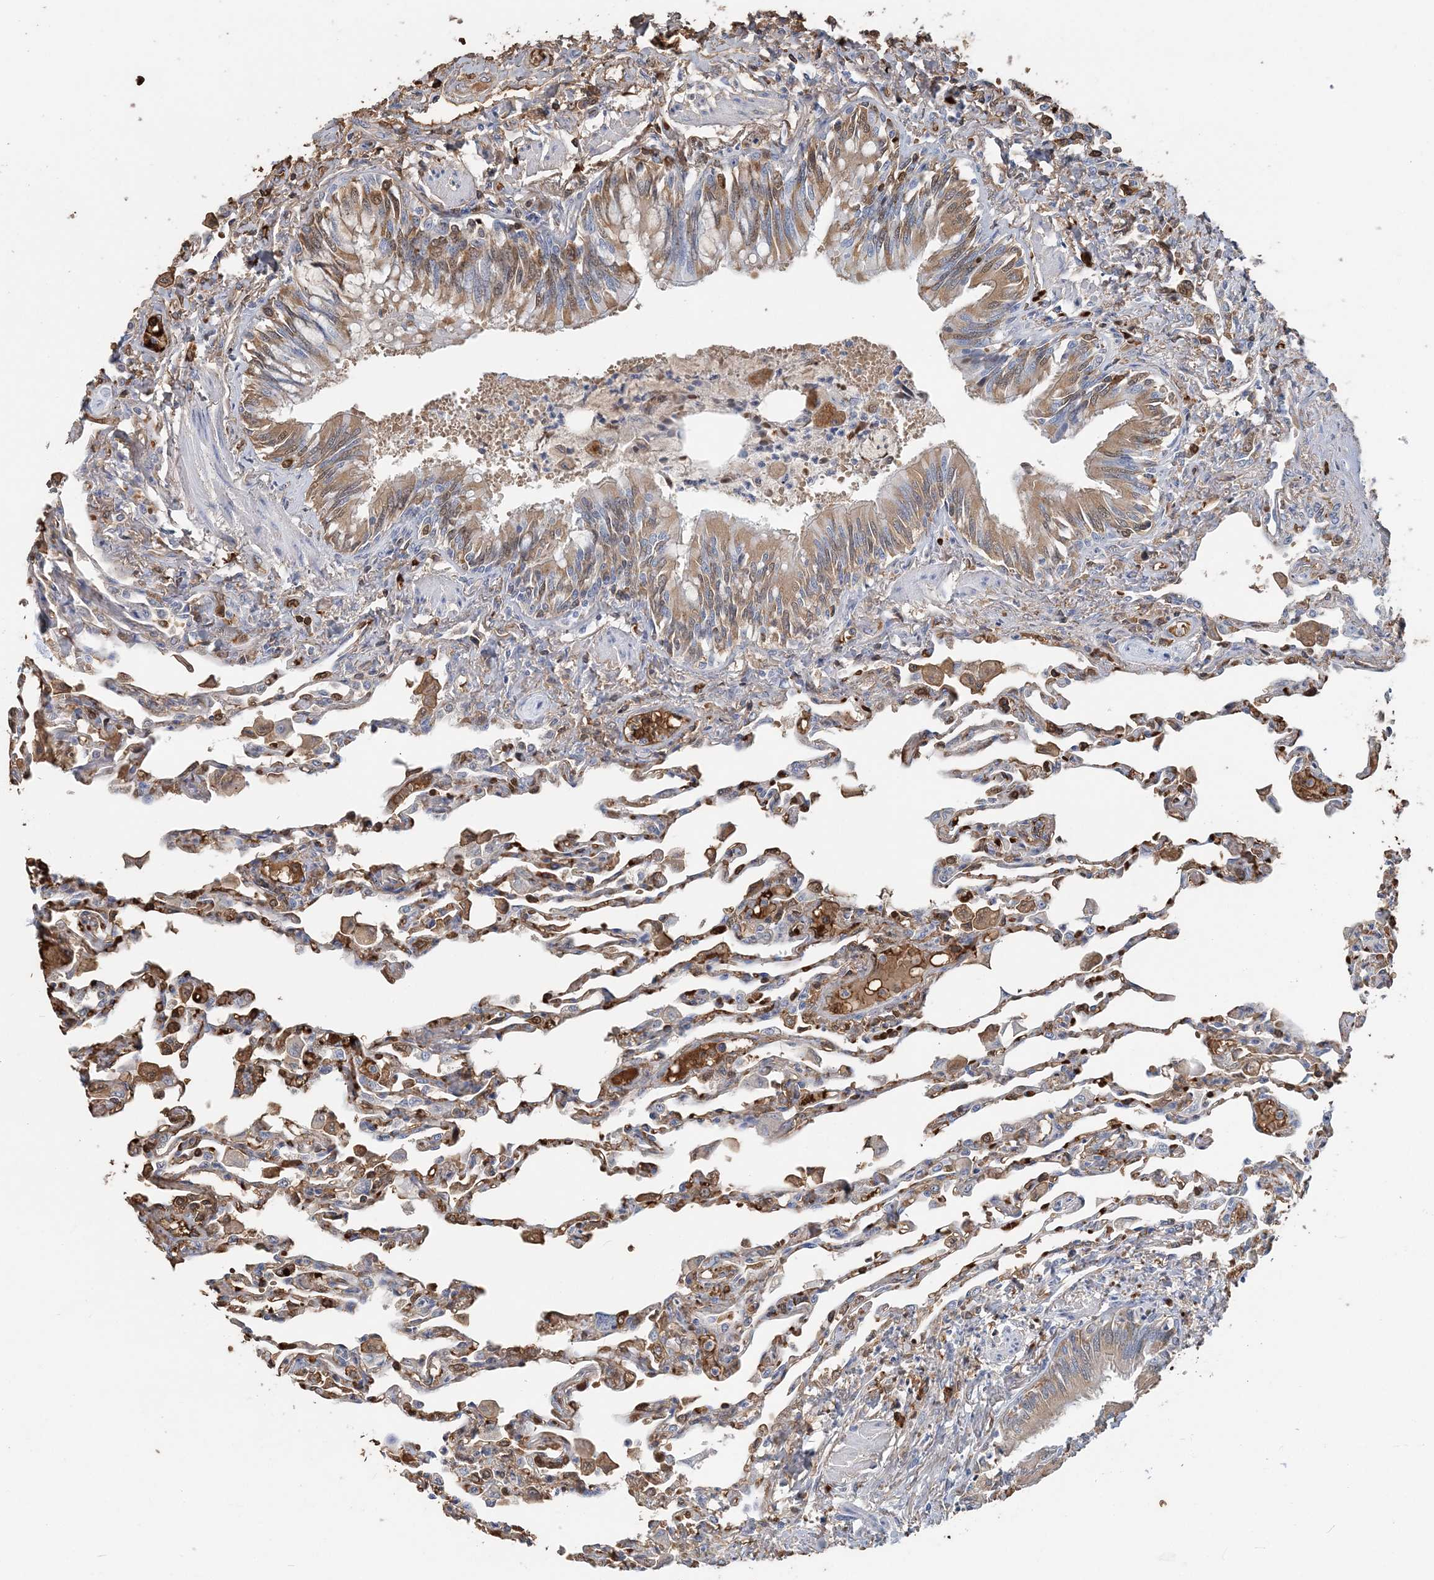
{"staining": {"intensity": "moderate", "quantity": "<25%", "location": "cytoplasmic/membranous"}, "tissue": "lung", "cell_type": "Alveolar cells", "image_type": "normal", "snomed": [{"axis": "morphology", "description": "Normal tissue, NOS"}, {"axis": "topography", "description": "Bronchus"}, {"axis": "topography", "description": "Lung"}], "caption": "Protein analysis of normal lung demonstrates moderate cytoplasmic/membranous expression in approximately <25% of alveolar cells. (brown staining indicates protein expression, while blue staining denotes nuclei).", "gene": "HBD", "patient": {"sex": "female", "age": 49}}